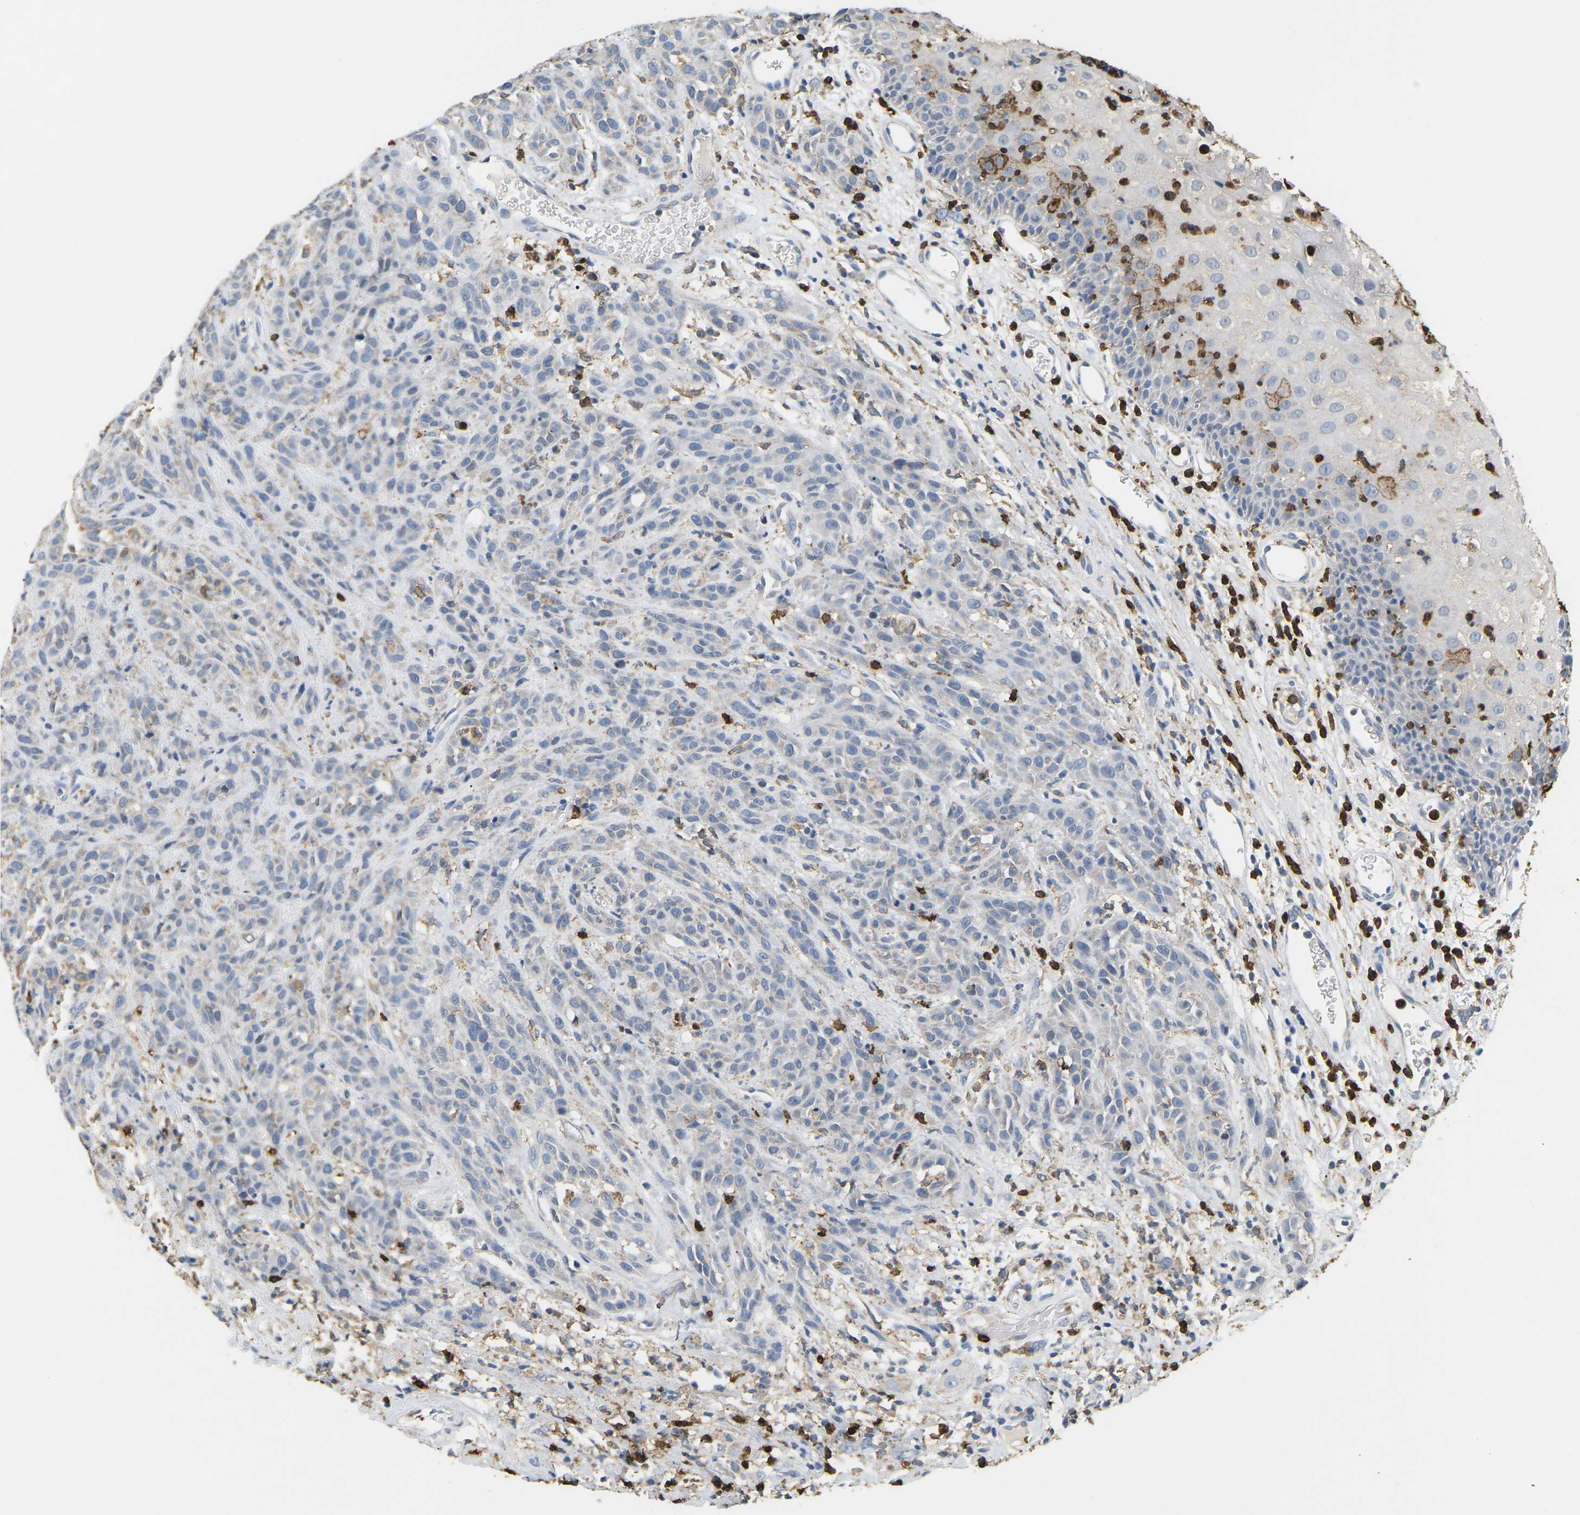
{"staining": {"intensity": "negative", "quantity": "none", "location": "none"}, "tissue": "head and neck cancer", "cell_type": "Tumor cells", "image_type": "cancer", "snomed": [{"axis": "morphology", "description": "Normal tissue, NOS"}, {"axis": "morphology", "description": "Squamous cell carcinoma, NOS"}, {"axis": "topography", "description": "Cartilage tissue"}, {"axis": "topography", "description": "Head-Neck"}], "caption": "Immunohistochemical staining of squamous cell carcinoma (head and neck) displays no significant expression in tumor cells.", "gene": "ADM", "patient": {"sex": "male", "age": 62}}